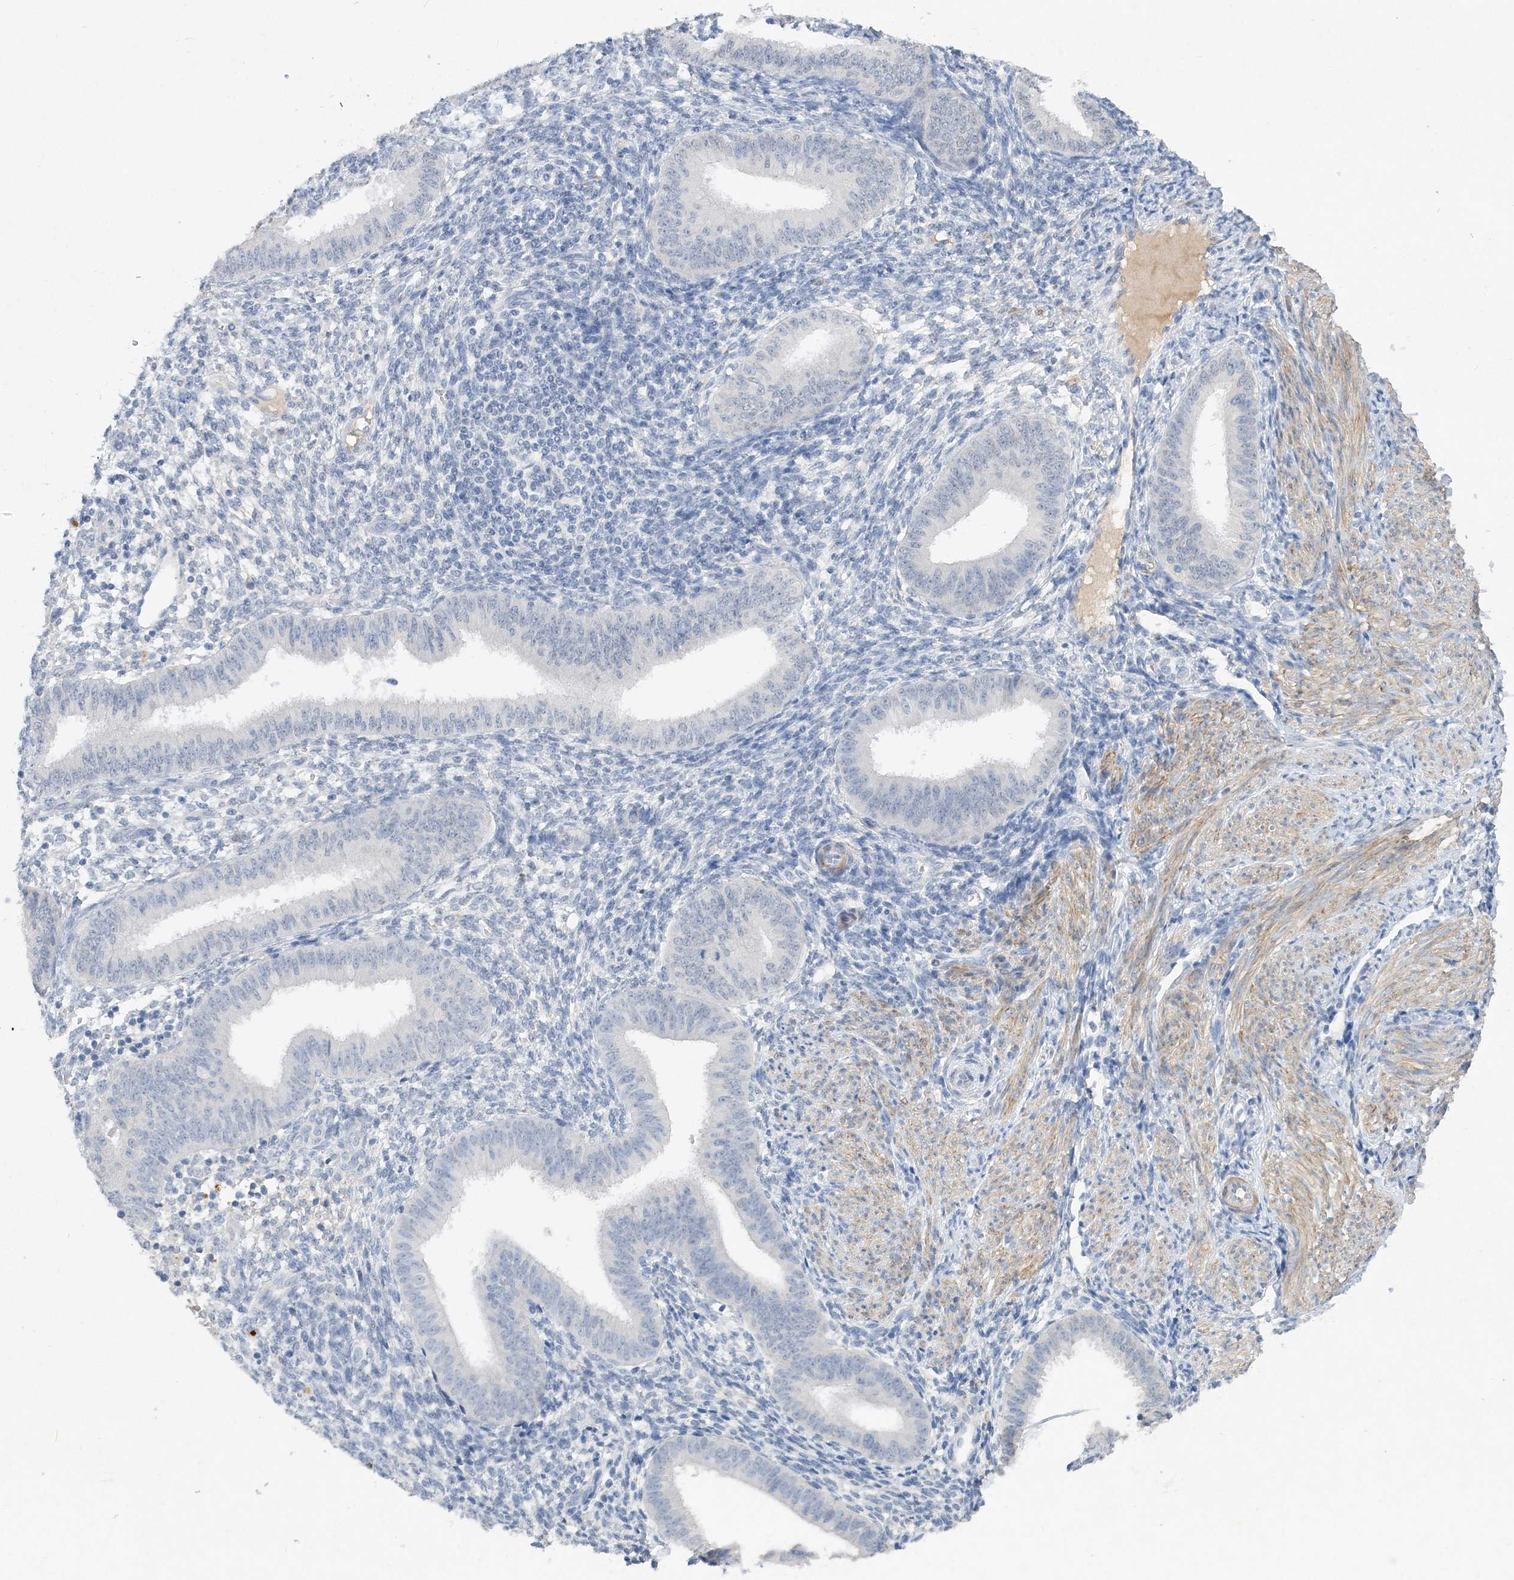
{"staining": {"intensity": "negative", "quantity": "none", "location": "none"}, "tissue": "endometrium", "cell_type": "Cells in endometrial stroma", "image_type": "normal", "snomed": [{"axis": "morphology", "description": "Normal tissue, NOS"}, {"axis": "topography", "description": "Uterus"}, {"axis": "topography", "description": "Endometrium"}], "caption": "A high-resolution image shows immunohistochemistry (IHC) staining of unremarkable endometrium, which shows no significant staining in cells in endometrial stroma.", "gene": "C11orf58", "patient": {"sex": "female", "age": 48}}